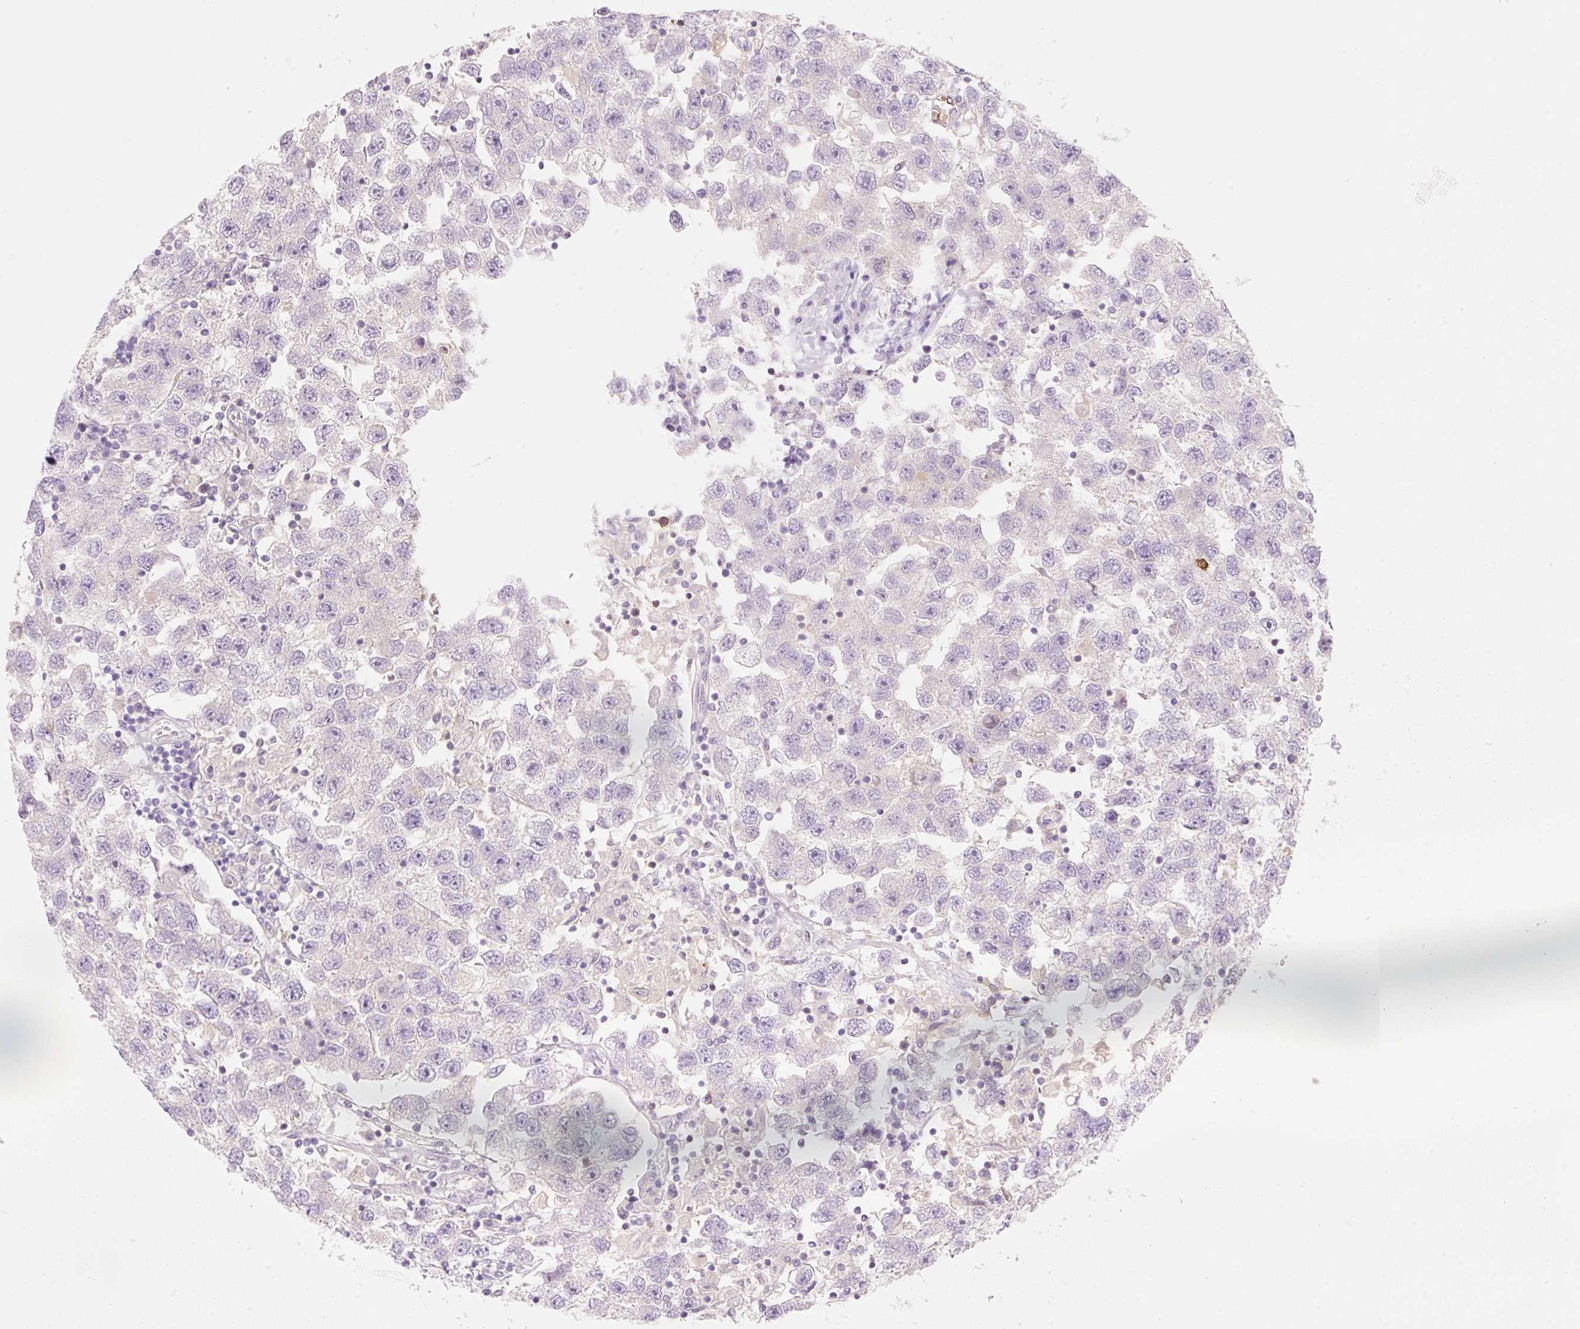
{"staining": {"intensity": "negative", "quantity": "none", "location": "none"}, "tissue": "testis cancer", "cell_type": "Tumor cells", "image_type": "cancer", "snomed": [{"axis": "morphology", "description": "Seminoma, NOS"}, {"axis": "topography", "description": "Testis"}], "caption": "Testis cancer (seminoma) was stained to show a protein in brown. There is no significant staining in tumor cells.", "gene": "FABP5", "patient": {"sex": "male", "age": 26}}